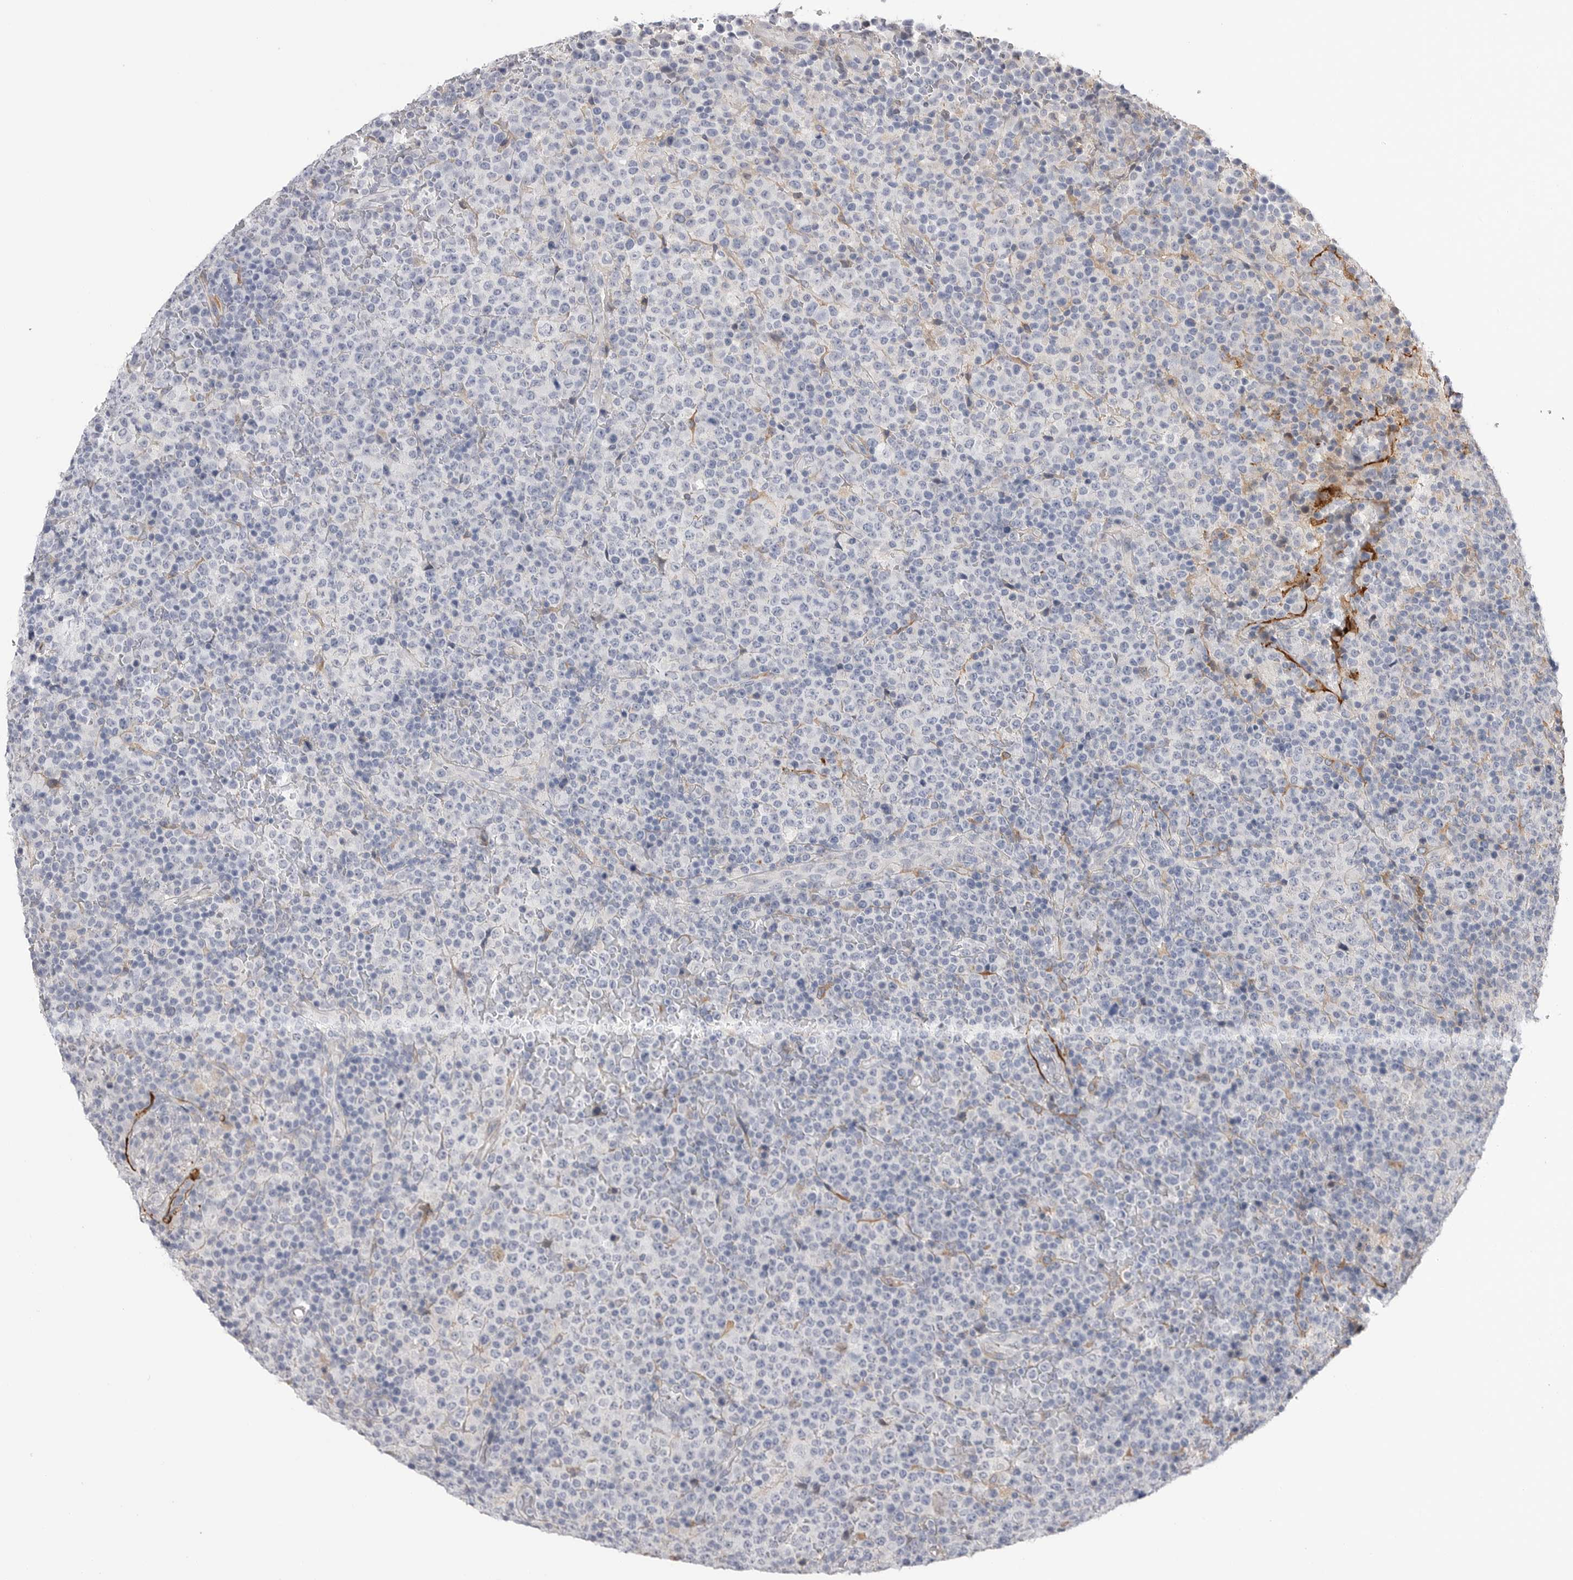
{"staining": {"intensity": "negative", "quantity": "none", "location": "none"}, "tissue": "lymphoma", "cell_type": "Tumor cells", "image_type": "cancer", "snomed": [{"axis": "morphology", "description": "Malignant lymphoma, non-Hodgkin's type, High grade"}, {"axis": "topography", "description": "Lymph node"}], "caption": "High magnification brightfield microscopy of malignant lymphoma, non-Hodgkin's type (high-grade) stained with DAB (brown) and counterstained with hematoxylin (blue): tumor cells show no significant positivity.", "gene": "AKAP12", "patient": {"sex": "male", "age": 13}}